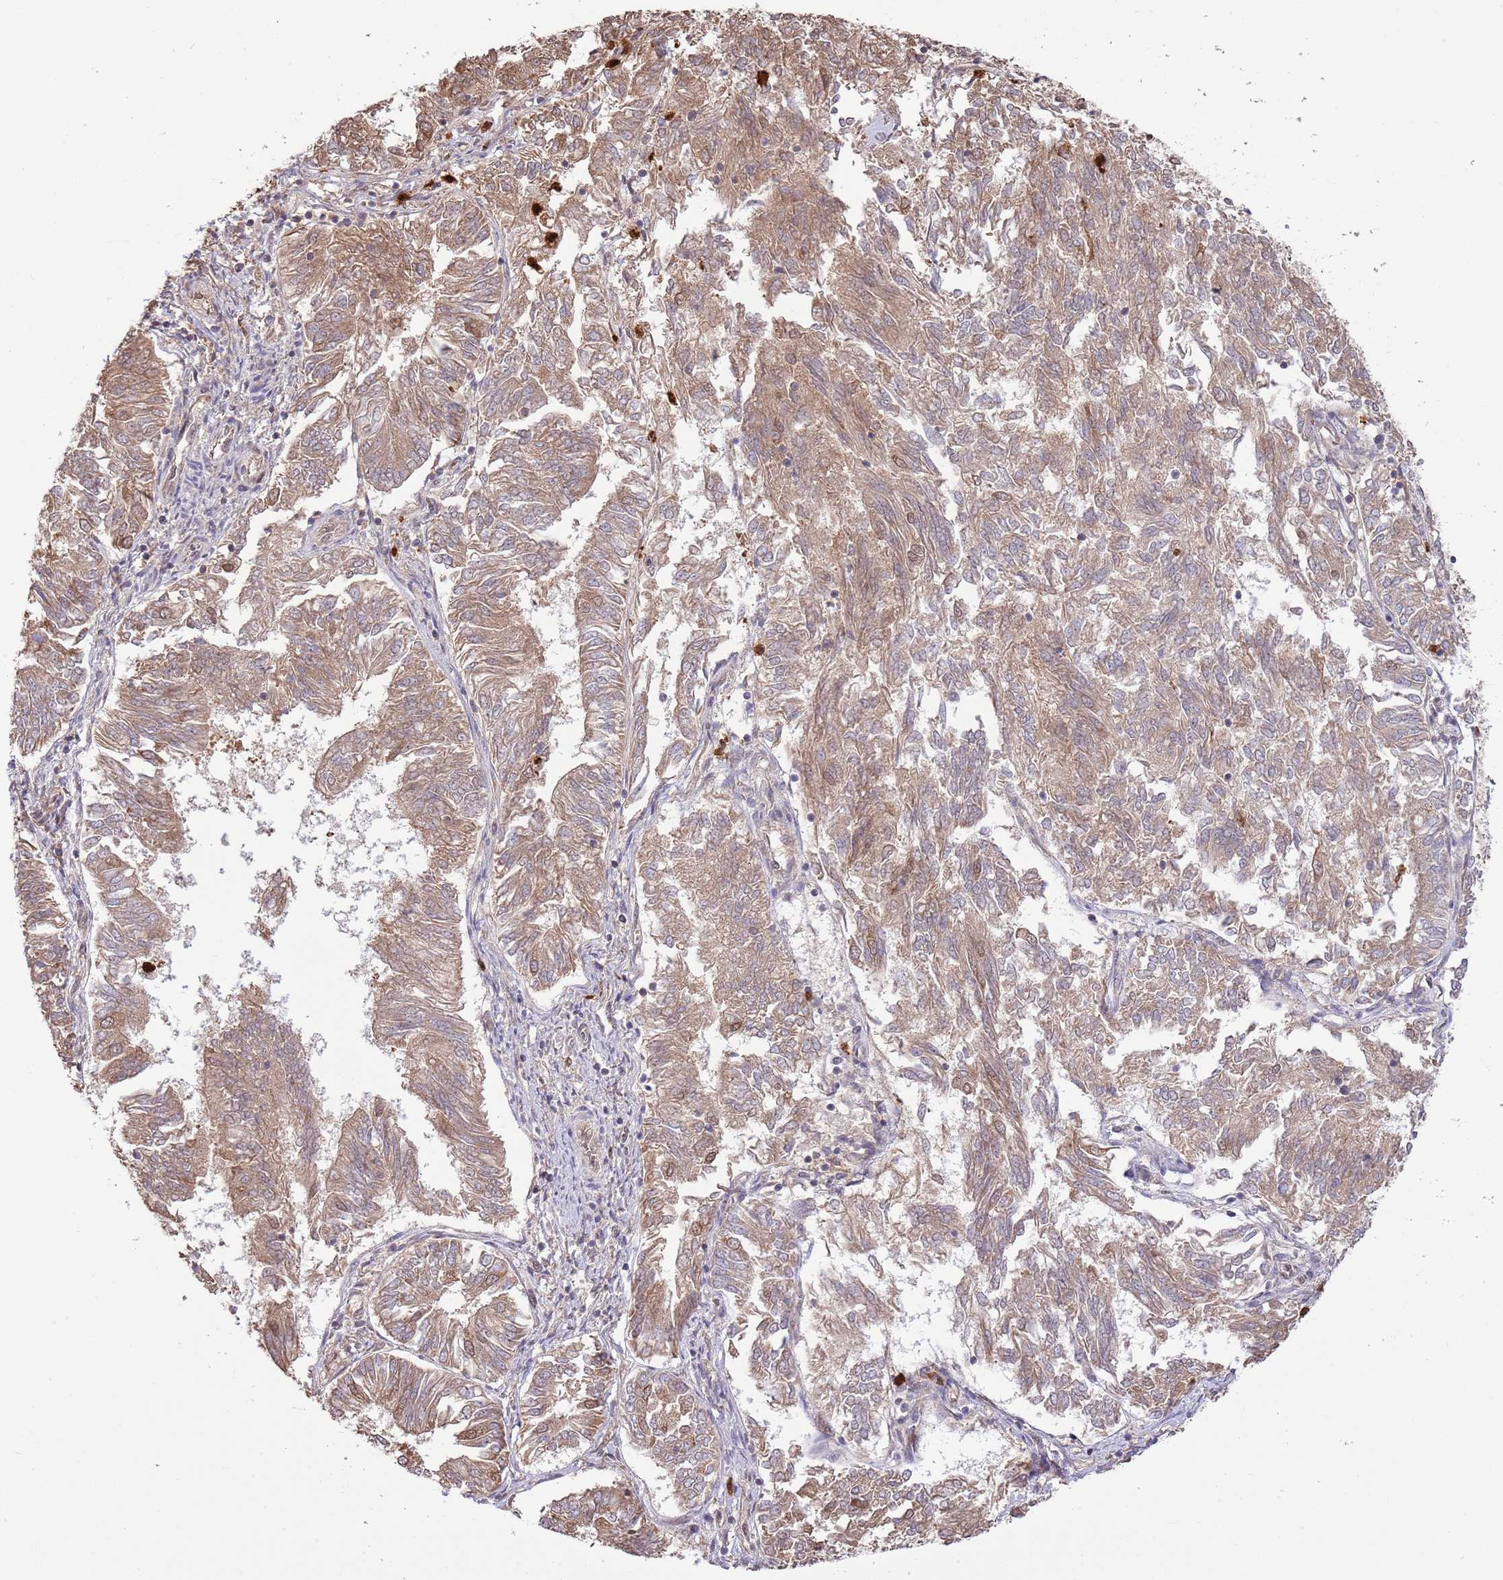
{"staining": {"intensity": "moderate", "quantity": ">75%", "location": "cytoplasmic/membranous"}, "tissue": "endometrial cancer", "cell_type": "Tumor cells", "image_type": "cancer", "snomed": [{"axis": "morphology", "description": "Adenocarcinoma, NOS"}, {"axis": "topography", "description": "Endometrium"}], "caption": "Endometrial adenocarcinoma was stained to show a protein in brown. There is medium levels of moderate cytoplasmic/membranous positivity in about >75% of tumor cells.", "gene": "AMIGO1", "patient": {"sex": "female", "age": 58}}